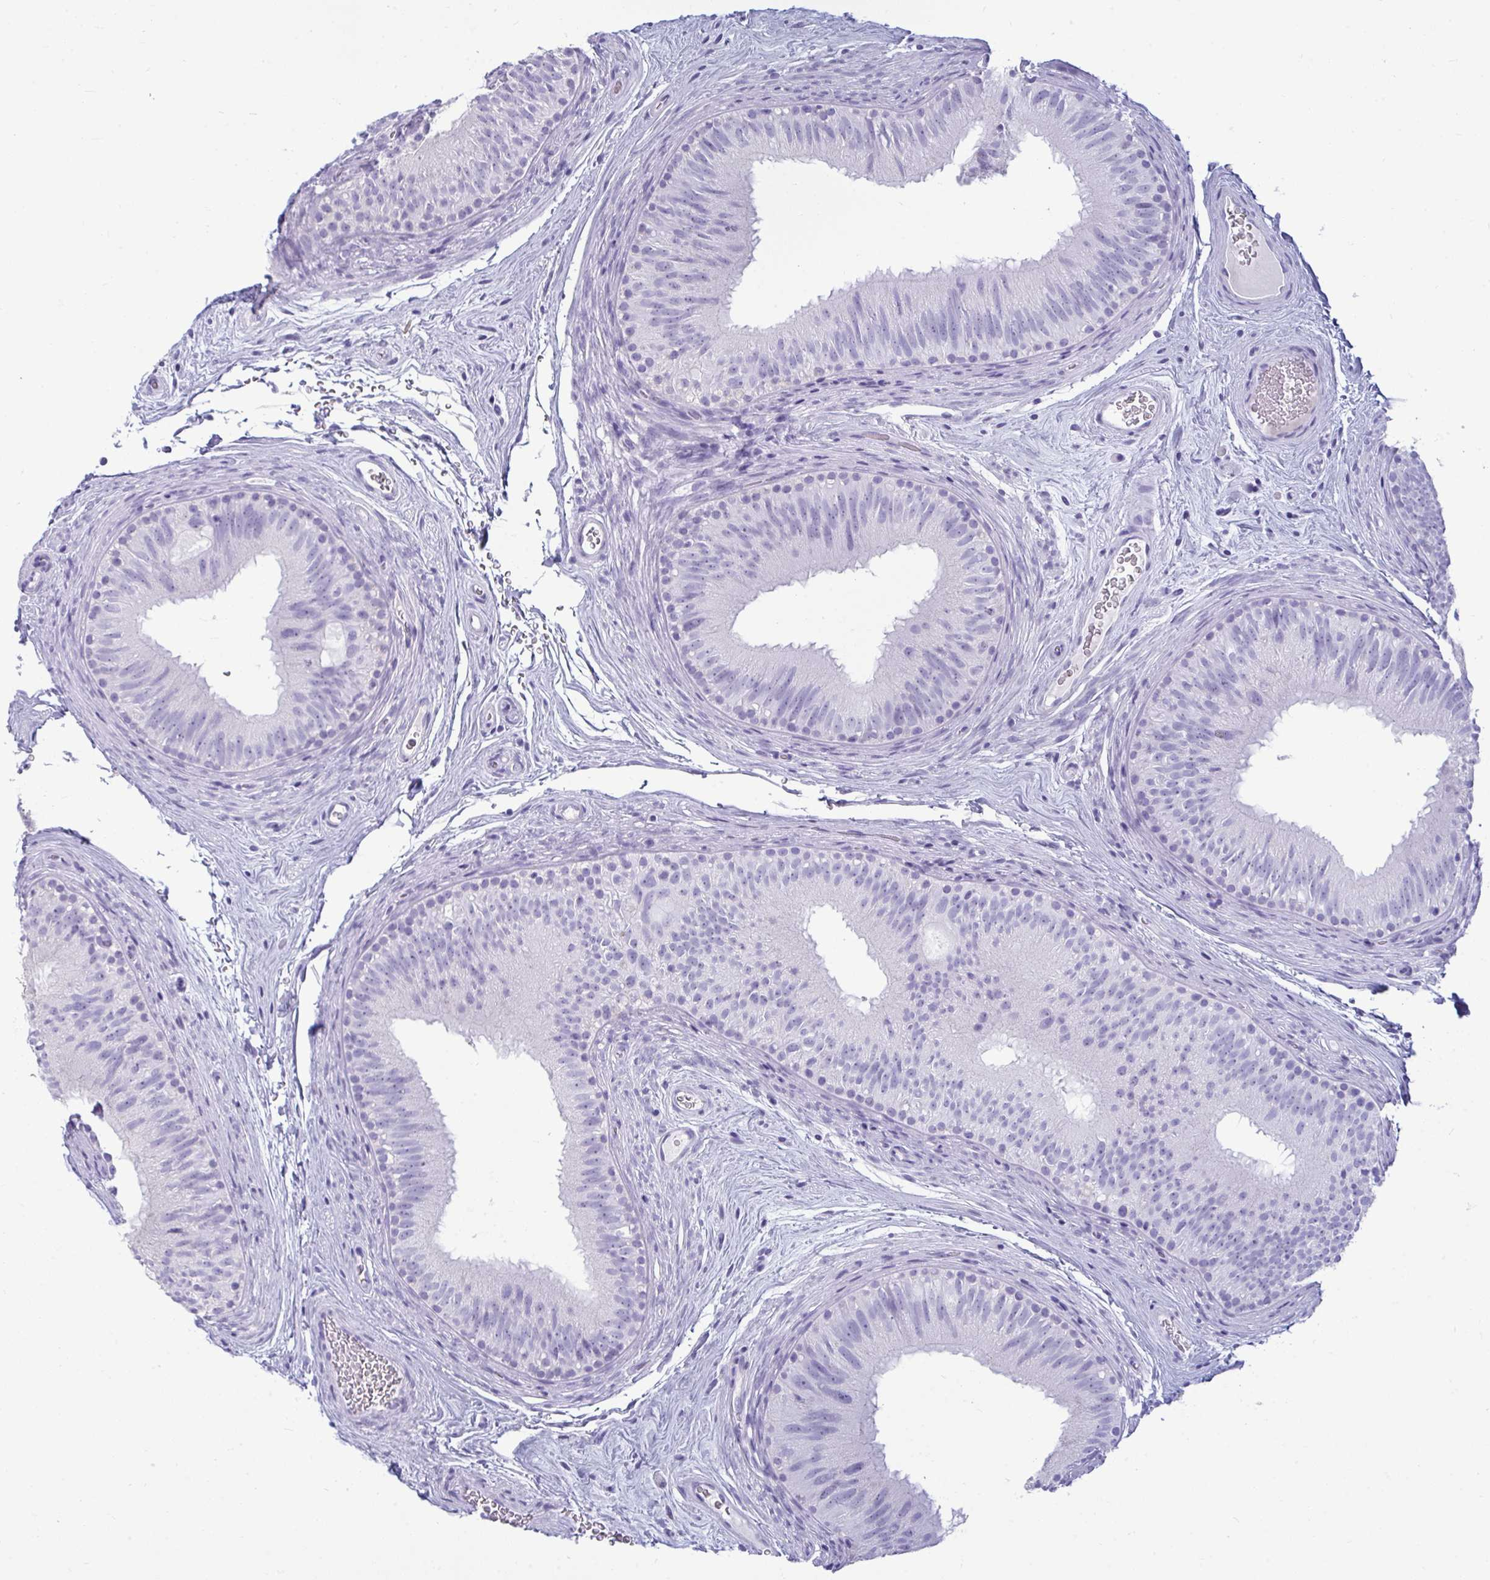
{"staining": {"intensity": "negative", "quantity": "none", "location": "none"}, "tissue": "epididymis", "cell_type": "Glandular cells", "image_type": "normal", "snomed": [{"axis": "morphology", "description": "Normal tissue, NOS"}, {"axis": "topography", "description": "Epididymis"}], "caption": "This is an immunohistochemistry (IHC) image of normal human epididymis. There is no staining in glandular cells.", "gene": "ANKRD60", "patient": {"sex": "male", "age": 44}}